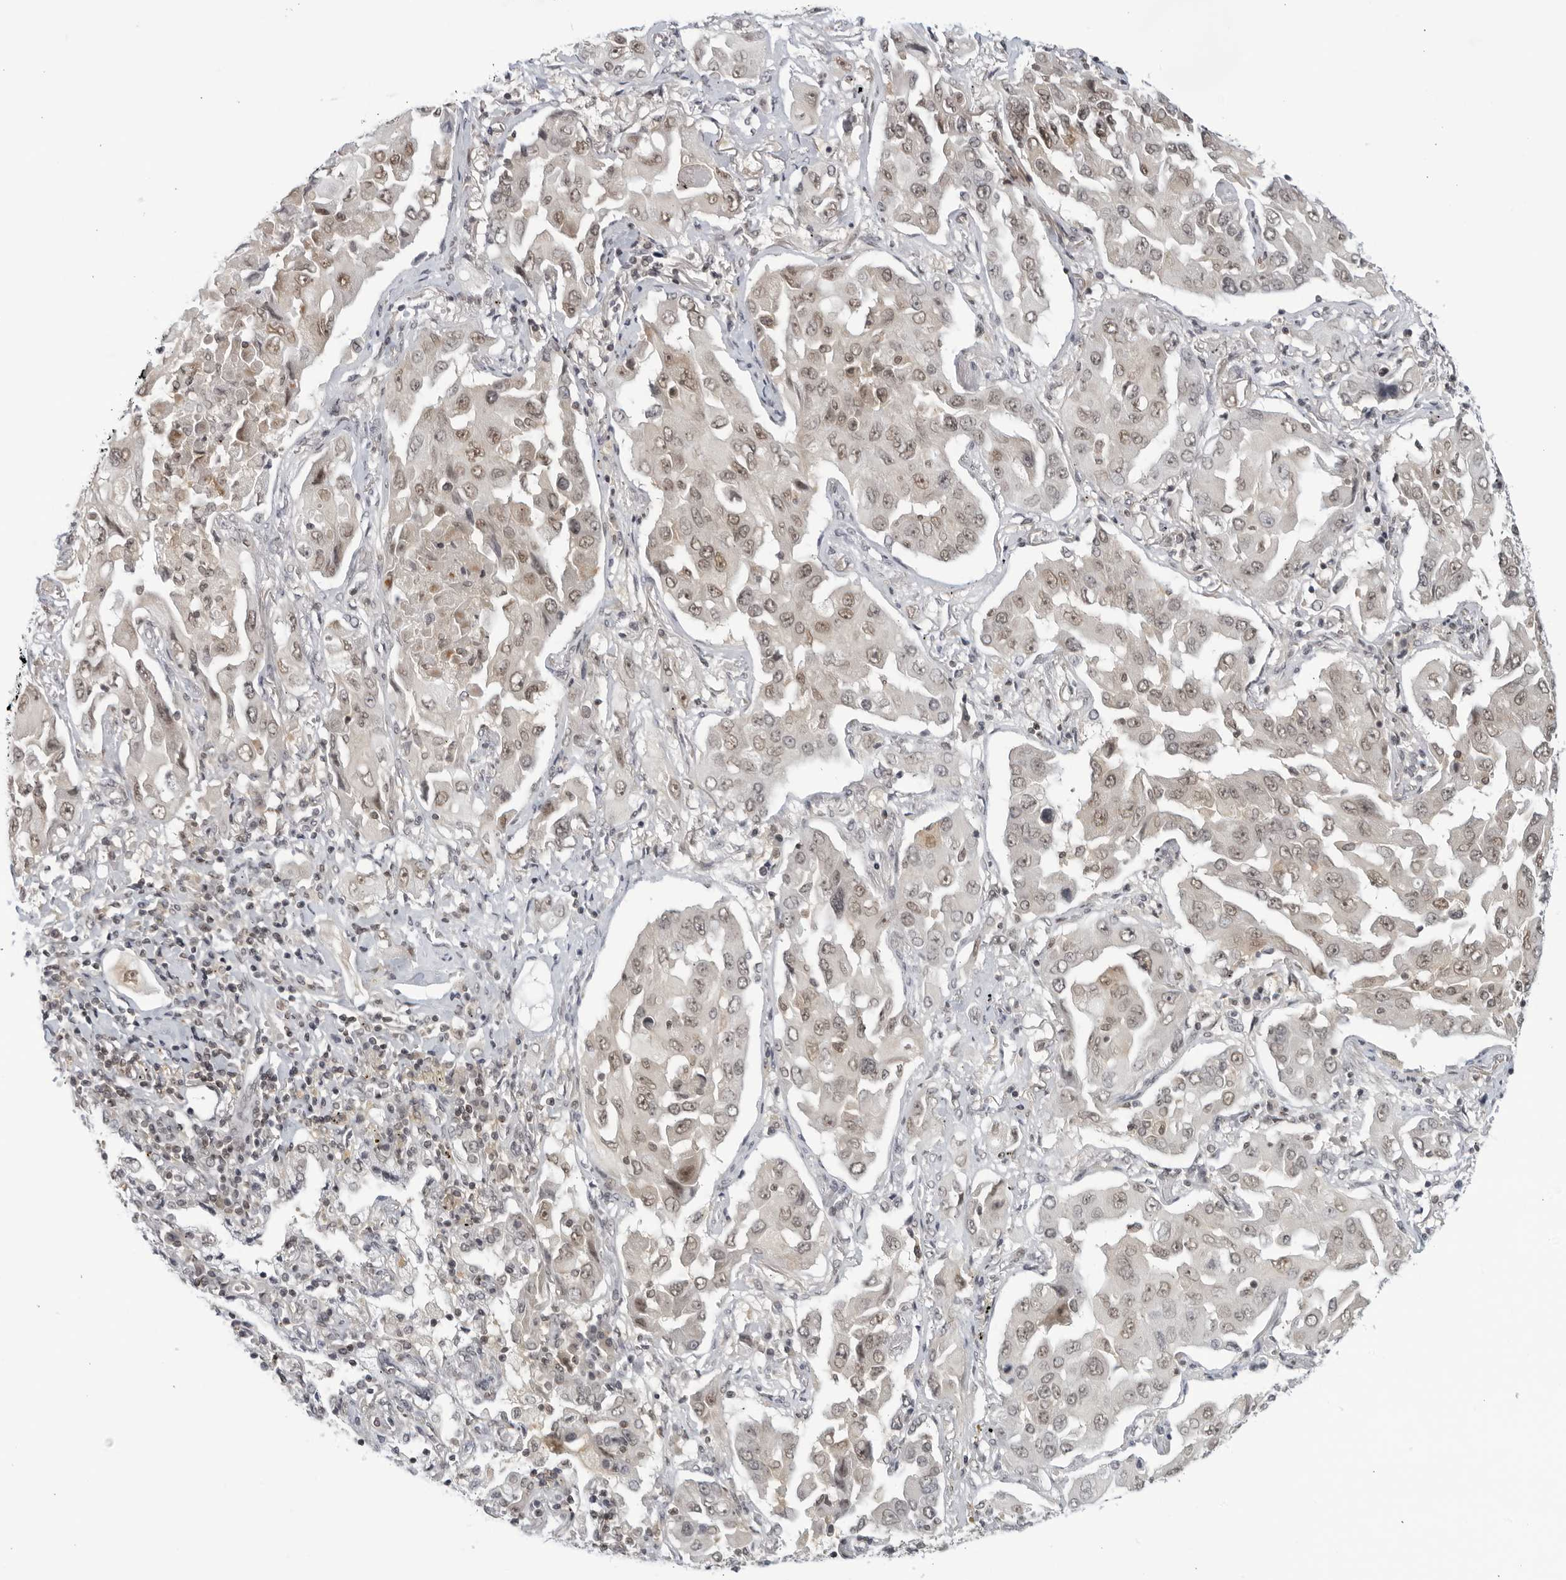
{"staining": {"intensity": "moderate", "quantity": "25%-75%", "location": "nuclear"}, "tissue": "lung cancer", "cell_type": "Tumor cells", "image_type": "cancer", "snomed": [{"axis": "morphology", "description": "Adenocarcinoma, NOS"}, {"axis": "topography", "description": "Lung"}], "caption": "This is a photomicrograph of immunohistochemistry staining of lung adenocarcinoma, which shows moderate expression in the nuclear of tumor cells.", "gene": "CC2D1B", "patient": {"sex": "female", "age": 65}}